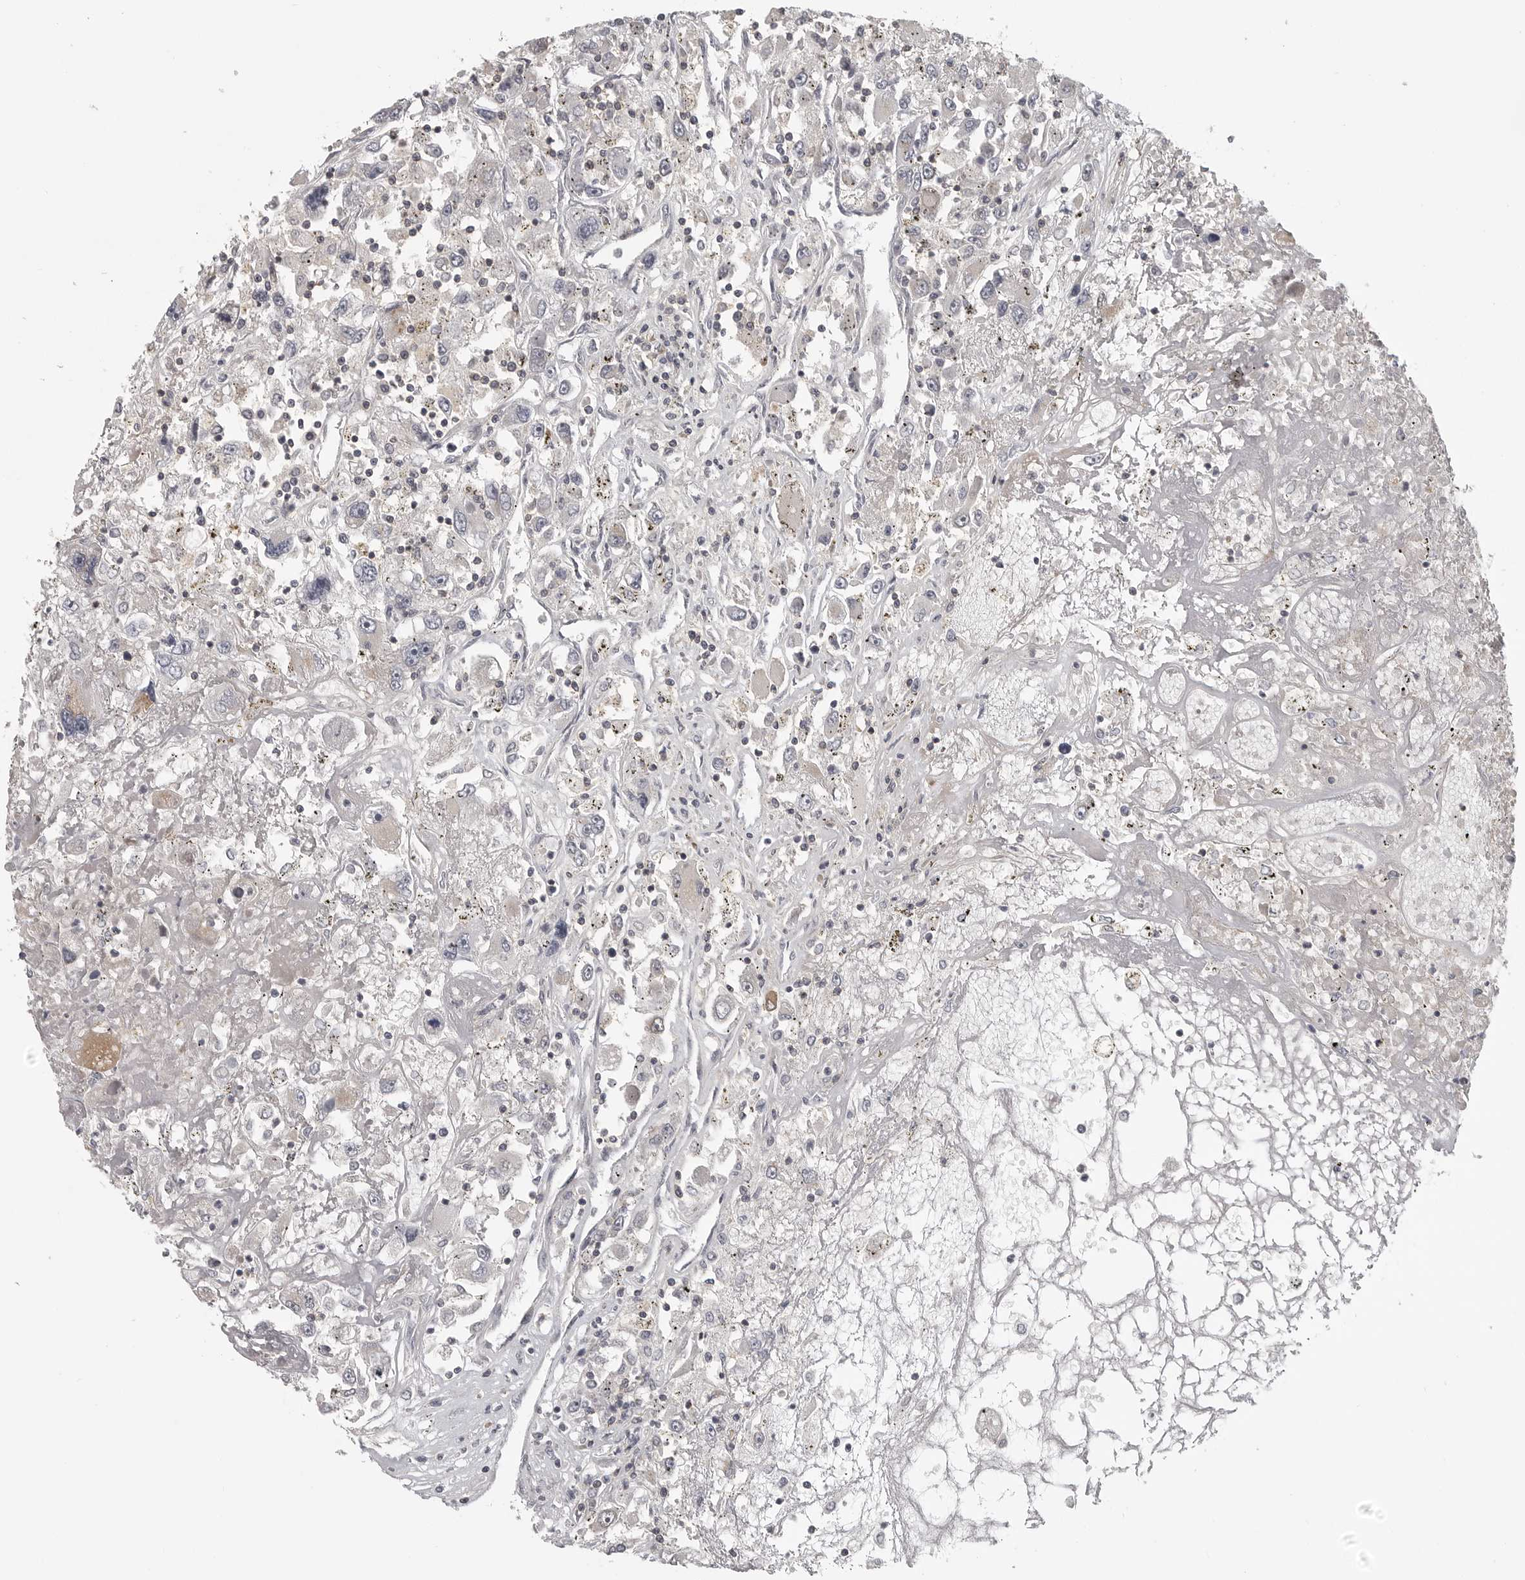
{"staining": {"intensity": "weak", "quantity": "<25%", "location": "cytoplasmic/membranous"}, "tissue": "renal cancer", "cell_type": "Tumor cells", "image_type": "cancer", "snomed": [{"axis": "morphology", "description": "Adenocarcinoma, NOS"}, {"axis": "topography", "description": "Kidney"}], "caption": "An immunohistochemistry micrograph of renal cancer is shown. There is no staining in tumor cells of renal cancer. Brightfield microscopy of immunohistochemistry stained with DAB (3,3'-diaminobenzidine) (brown) and hematoxylin (blue), captured at high magnification.", "gene": "UROD", "patient": {"sex": "female", "age": 52}}